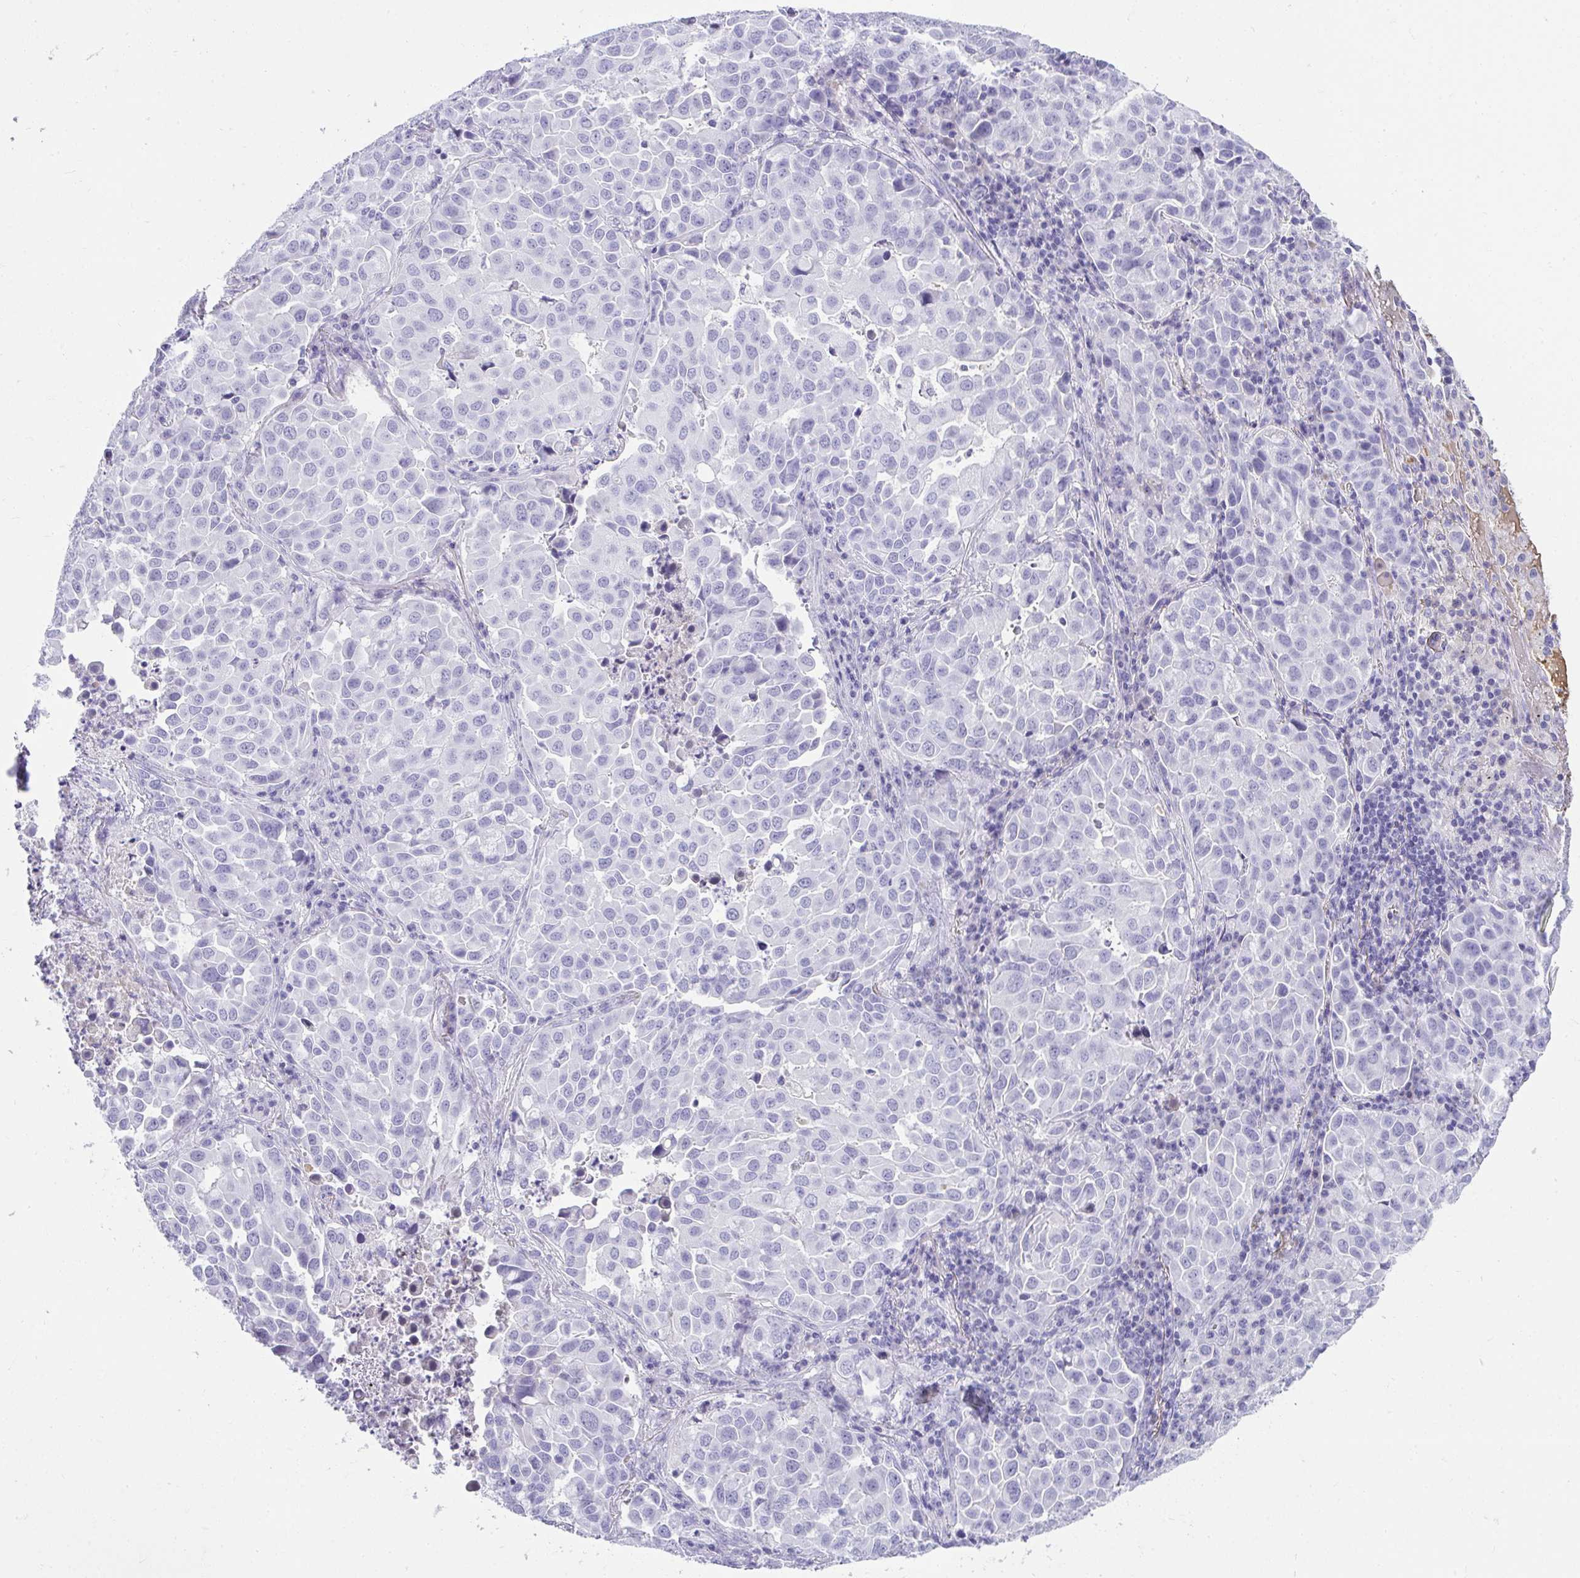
{"staining": {"intensity": "negative", "quantity": "none", "location": "none"}, "tissue": "lung cancer", "cell_type": "Tumor cells", "image_type": "cancer", "snomed": [{"axis": "morphology", "description": "Adenocarcinoma, NOS"}, {"axis": "morphology", "description": "Adenocarcinoma, metastatic, NOS"}, {"axis": "topography", "description": "Lymph node"}, {"axis": "topography", "description": "Lung"}], "caption": "Tumor cells are negative for brown protein staining in lung cancer (metastatic adenocarcinoma). (Stains: DAB (3,3'-diaminobenzidine) immunohistochemistry (IHC) with hematoxylin counter stain, Microscopy: brightfield microscopy at high magnification).", "gene": "ZSWIM3", "patient": {"sex": "female", "age": 65}}